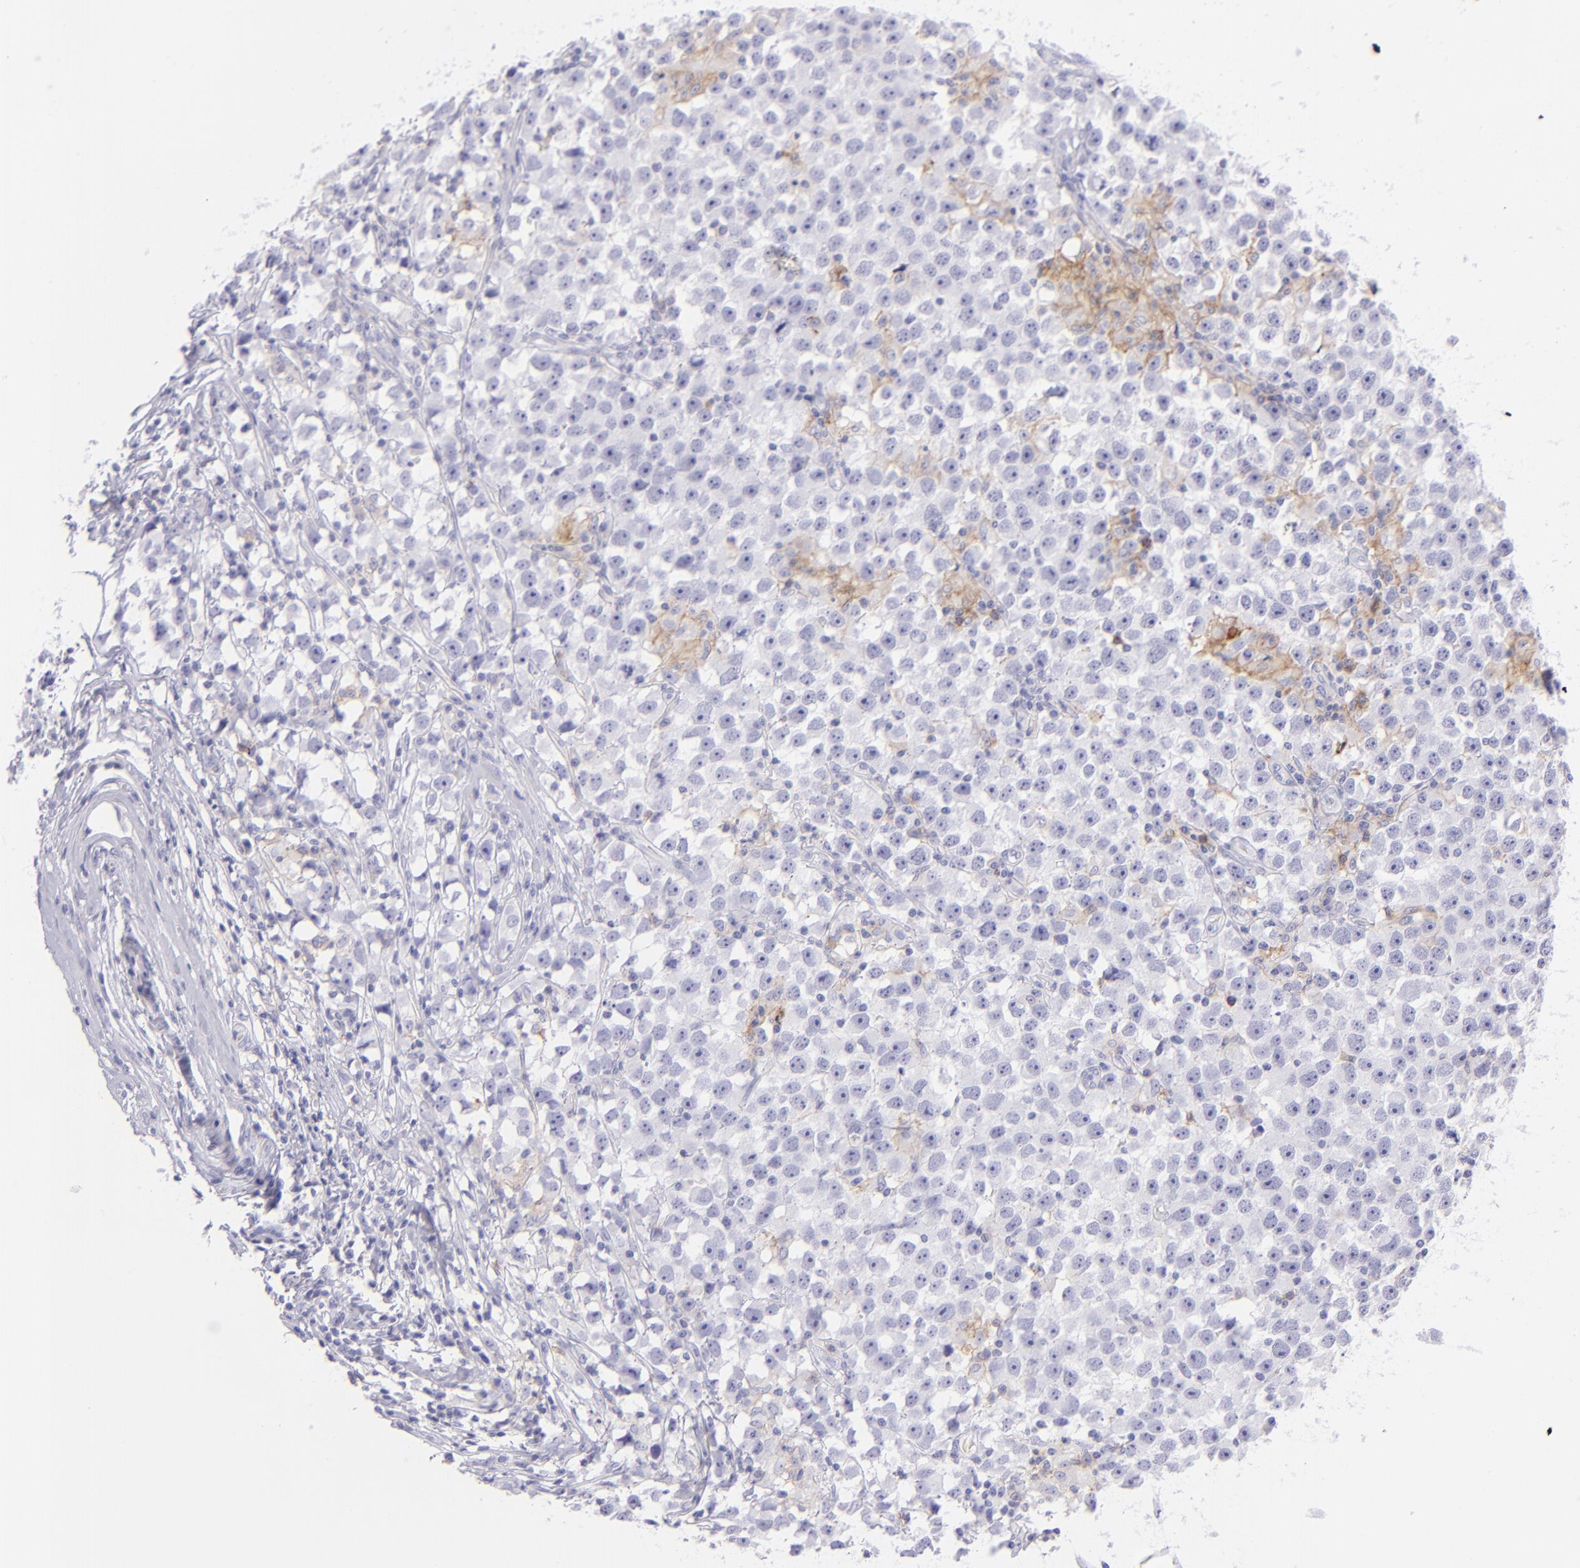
{"staining": {"intensity": "moderate", "quantity": "<25%", "location": "cytoplasmic/membranous"}, "tissue": "testis cancer", "cell_type": "Tumor cells", "image_type": "cancer", "snomed": [{"axis": "morphology", "description": "Seminoma, NOS"}, {"axis": "topography", "description": "Testis"}], "caption": "A photomicrograph of human testis cancer (seminoma) stained for a protein shows moderate cytoplasmic/membranous brown staining in tumor cells.", "gene": "CD72", "patient": {"sex": "male", "age": 33}}